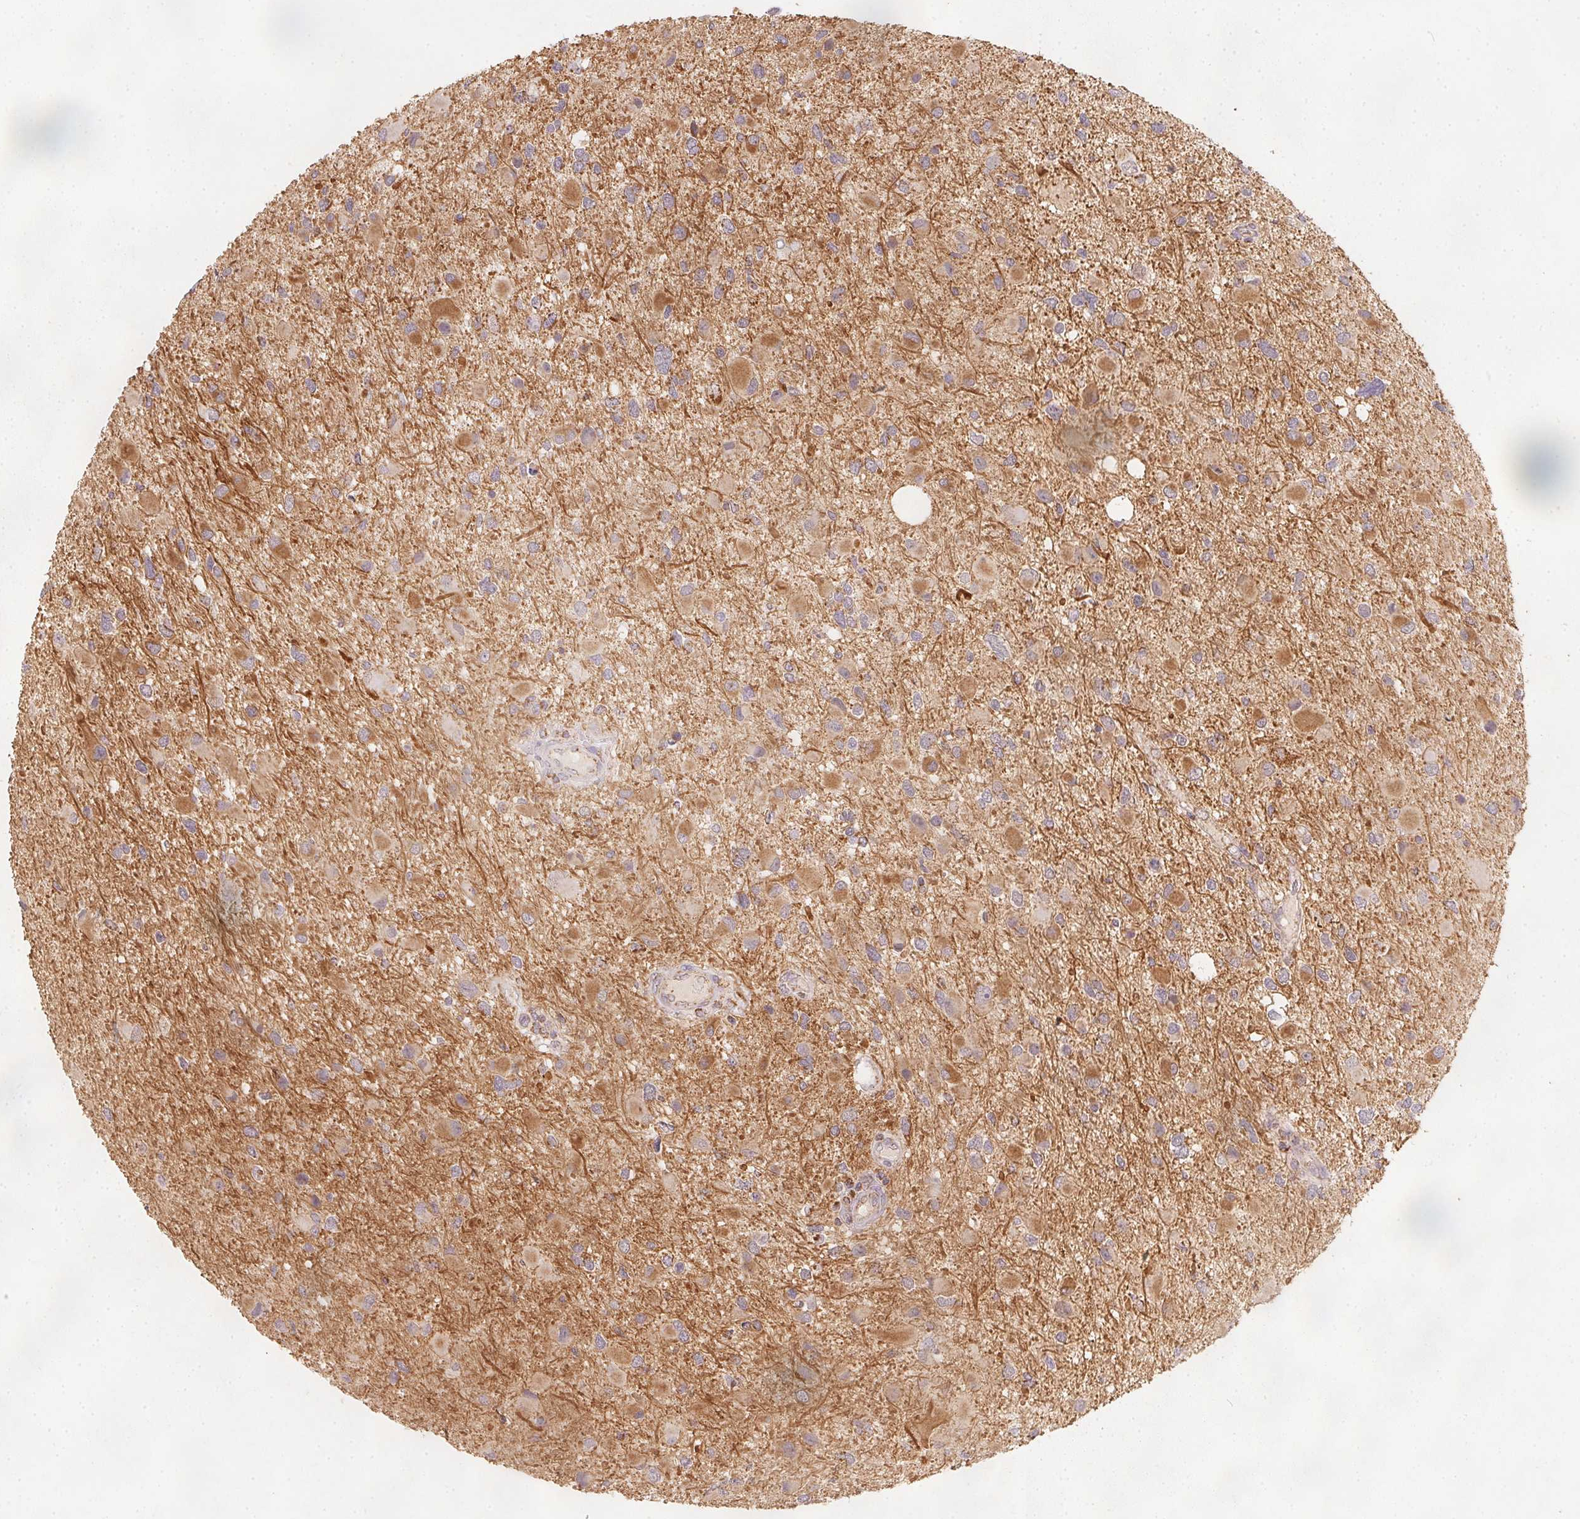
{"staining": {"intensity": "moderate", "quantity": "25%-75%", "location": "cytoplasmic/membranous"}, "tissue": "glioma", "cell_type": "Tumor cells", "image_type": "cancer", "snomed": [{"axis": "morphology", "description": "Glioma, malignant, Low grade"}, {"axis": "topography", "description": "Brain"}], "caption": "Glioma stained with a protein marker displays moderate staining in tumor cells.", "gene": "NDUFS6", "patient": {"sex": "female", "age": 32}}